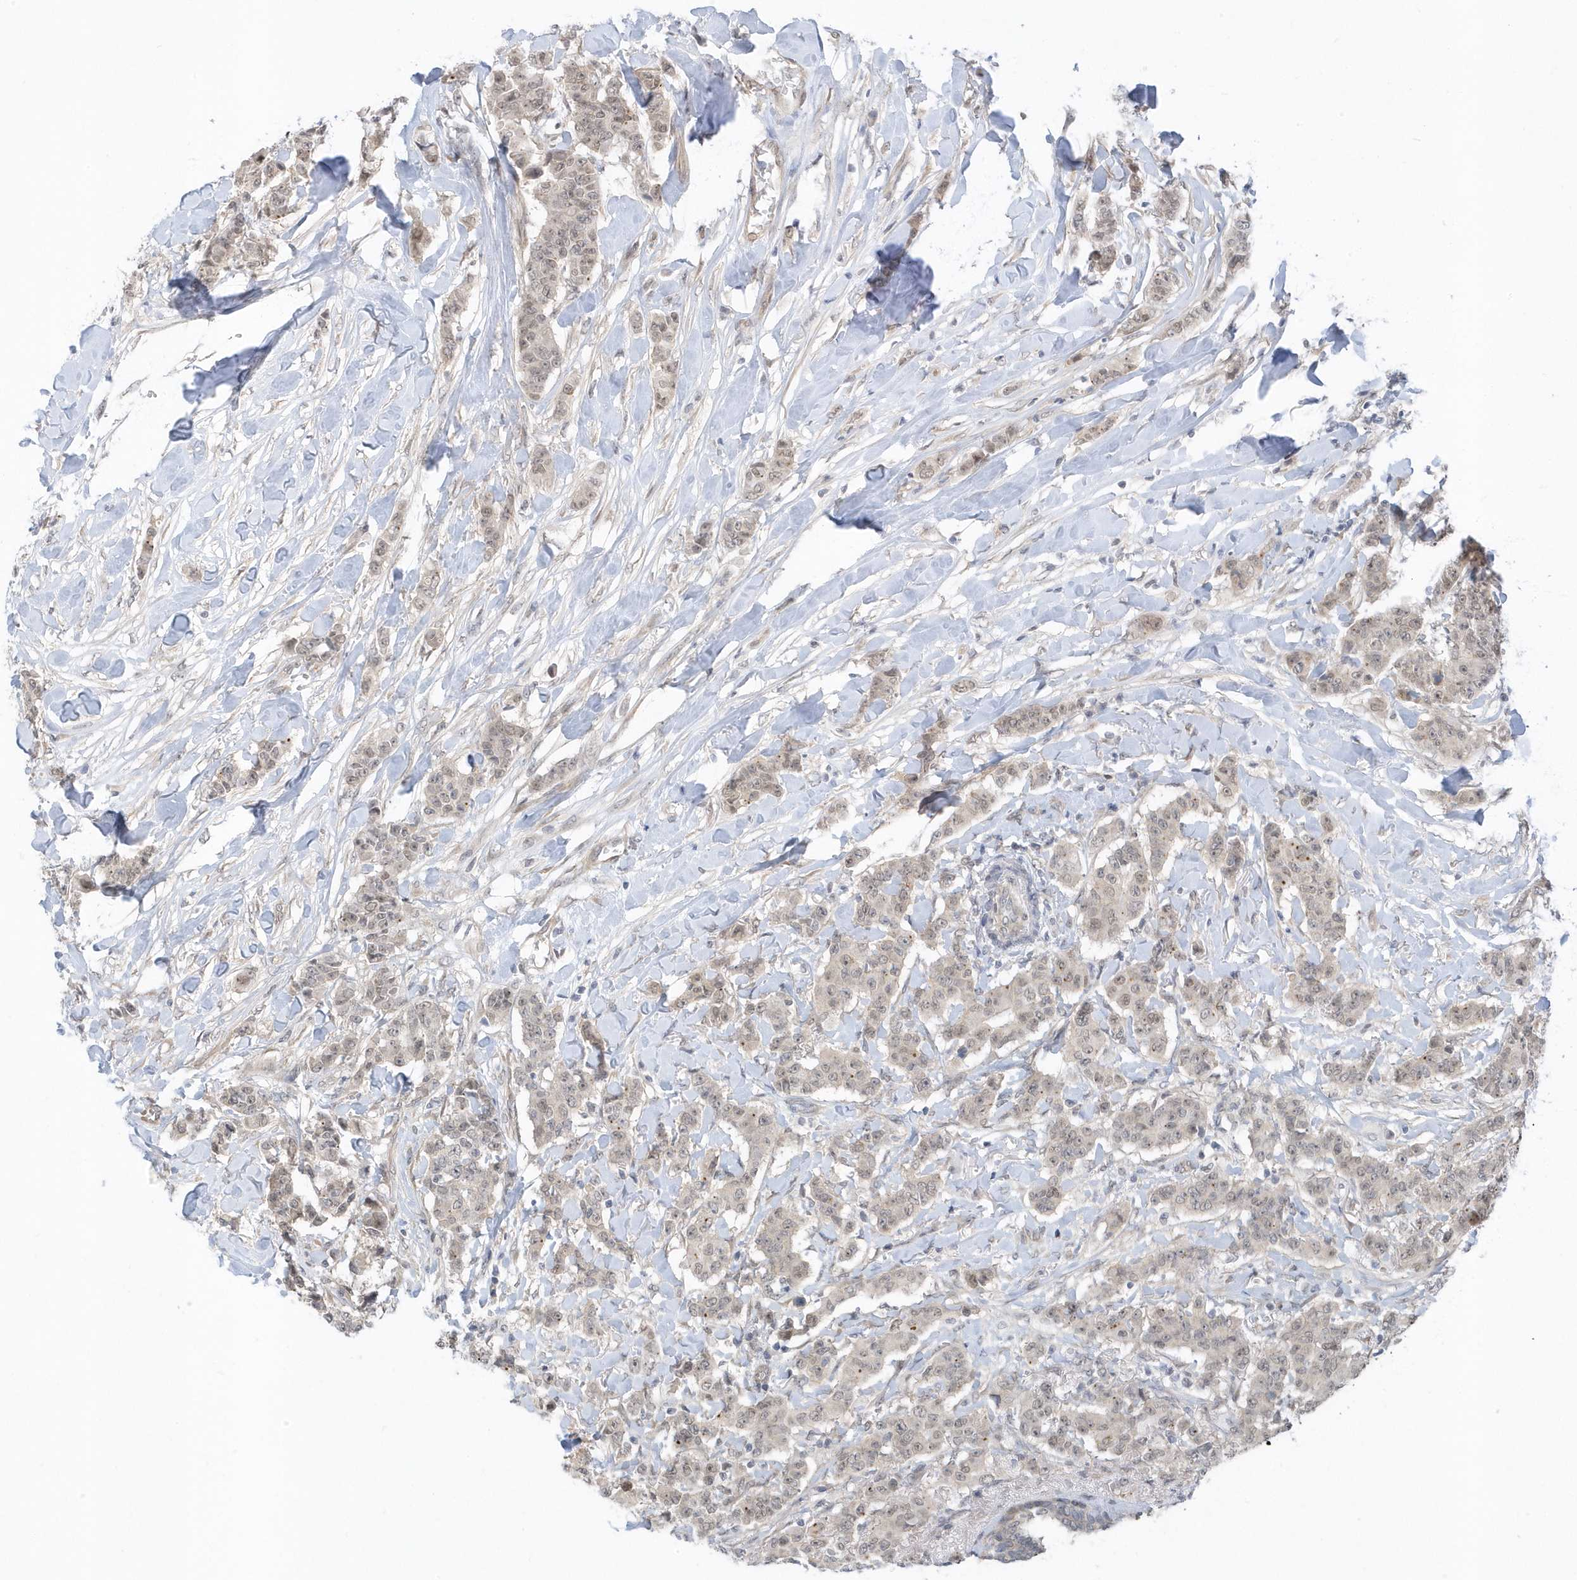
{"staining": {"intensity": "weak", "quantity": "<25%", "location": "nuclear"}, "tissue": "breast cancer", "cell_type": "Tumor cells", "image_type": "cancer", "snomed": [{"axis": "morphology", "description": "Duct carcinoma"}, {"axis": "topography", "description": "Breast"}], "caption": "The histopathology image shows no significant expression in tumor cells of invasive ductal carcinoma (breast). (DAB (3,3'-diaminobenzidine) IHC, high magnification).", "gene": "USP53", "patient": {"sex": "female", "age": 40}}